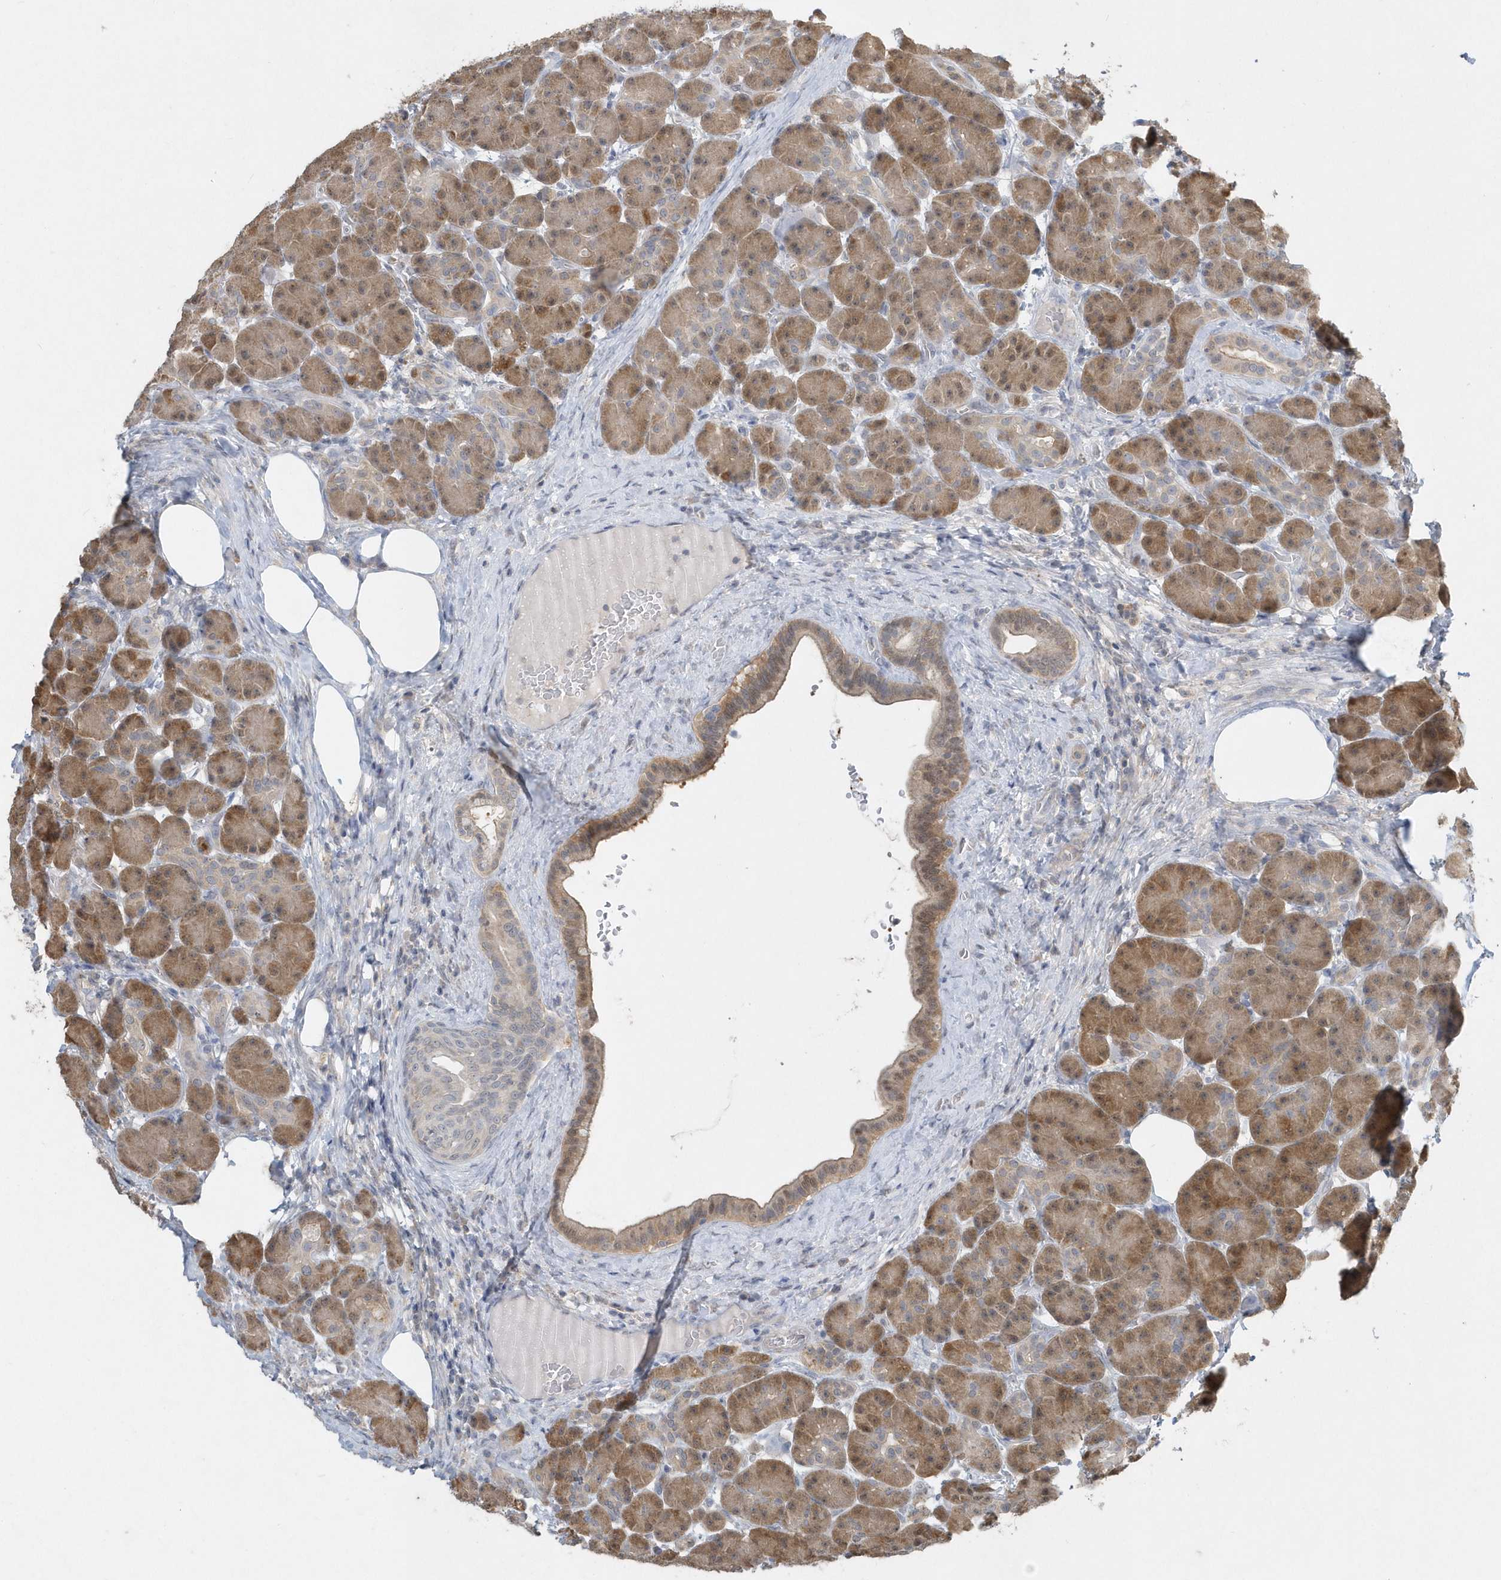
{"staining": {"intensity": "moderate", "quantity": ">75%", "location": "cytoplasmic/membranous,nuclear"}, "tissue": "pancreas", "cell_type": "Exocrine glandular cells", "image_type": "normal", "snomed": [{"axis": "morphology", "description": "Normal tissue, NOS"}, {"axis": "topography", "description": "Pancreas"}], "caption": "Brown immunohistochemical staining in benign human pancreas displays moderate cytoplasmic/membranous,nuclear staining in about >75% of exocrine glandular cells. The staining was performed using DAB to visualize the protein expression in brown, while the nuclei were stained in blue with hematoxylin (Magnification: 20x).", "gene": "AKR7A2", "patient": {"sex": "male", "age": 63}}